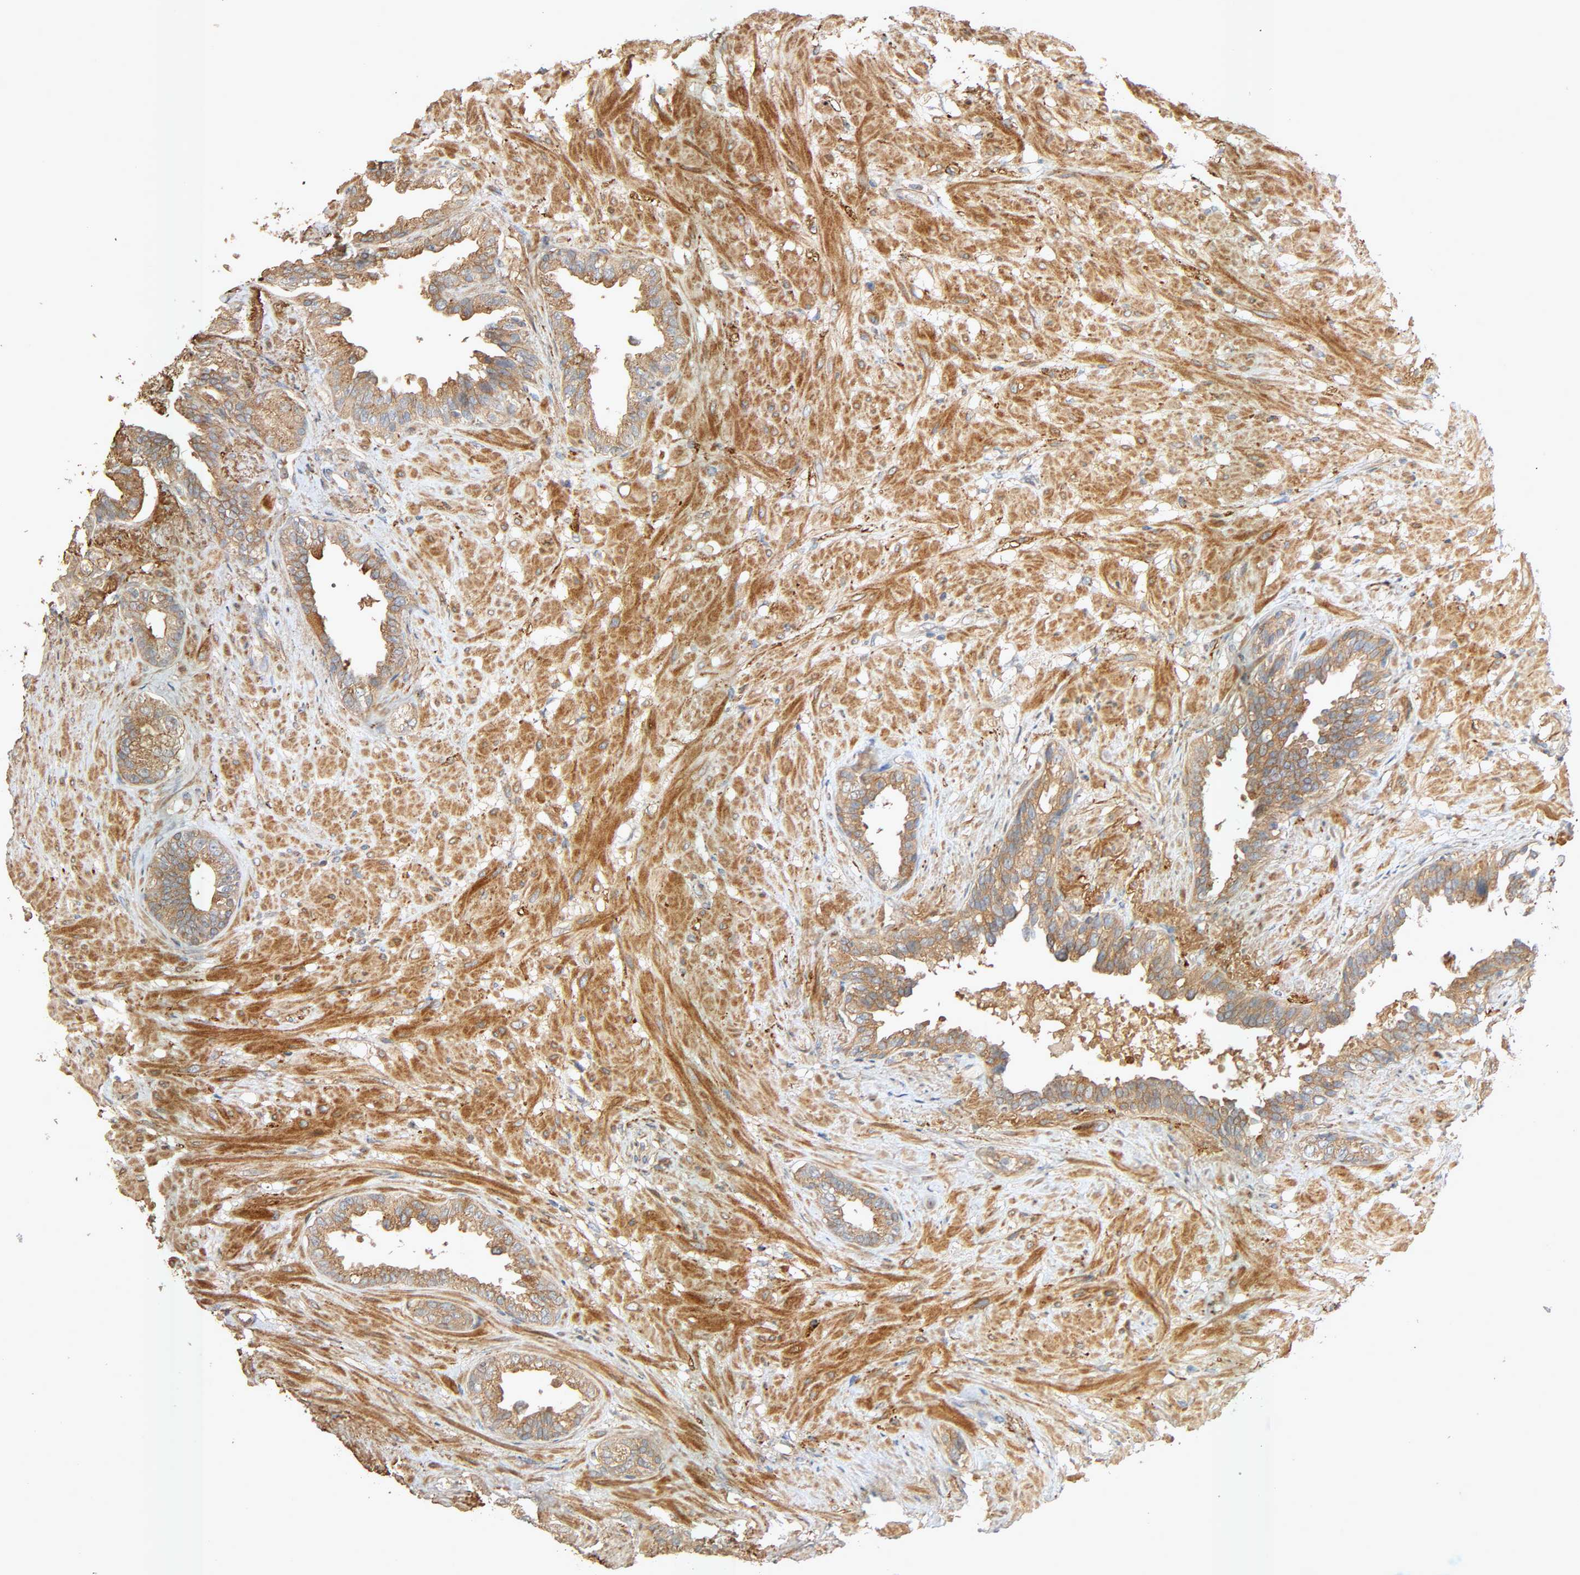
{"staining": {"intensity": "weak", "quantity": "25%-75%", "location": "cytoplasmic/membranous"}, "tissue": "seminal vesicle", "cell_type": "Glandular cells", "image_type": "normal", "snomed": [{"axis": "morphology", "description": "Normal tissue, NOS"}, {"axis": "topography", "description": "Seminal veicle"}], "caption": "IHC of benign seminal vesicle displays low levels of weak cytoplasmic/membranous positivity in approximately 25%-75% of glandular cells.", "gene": "SGSM1", "patient": {"sex": "male", "age": 61}}